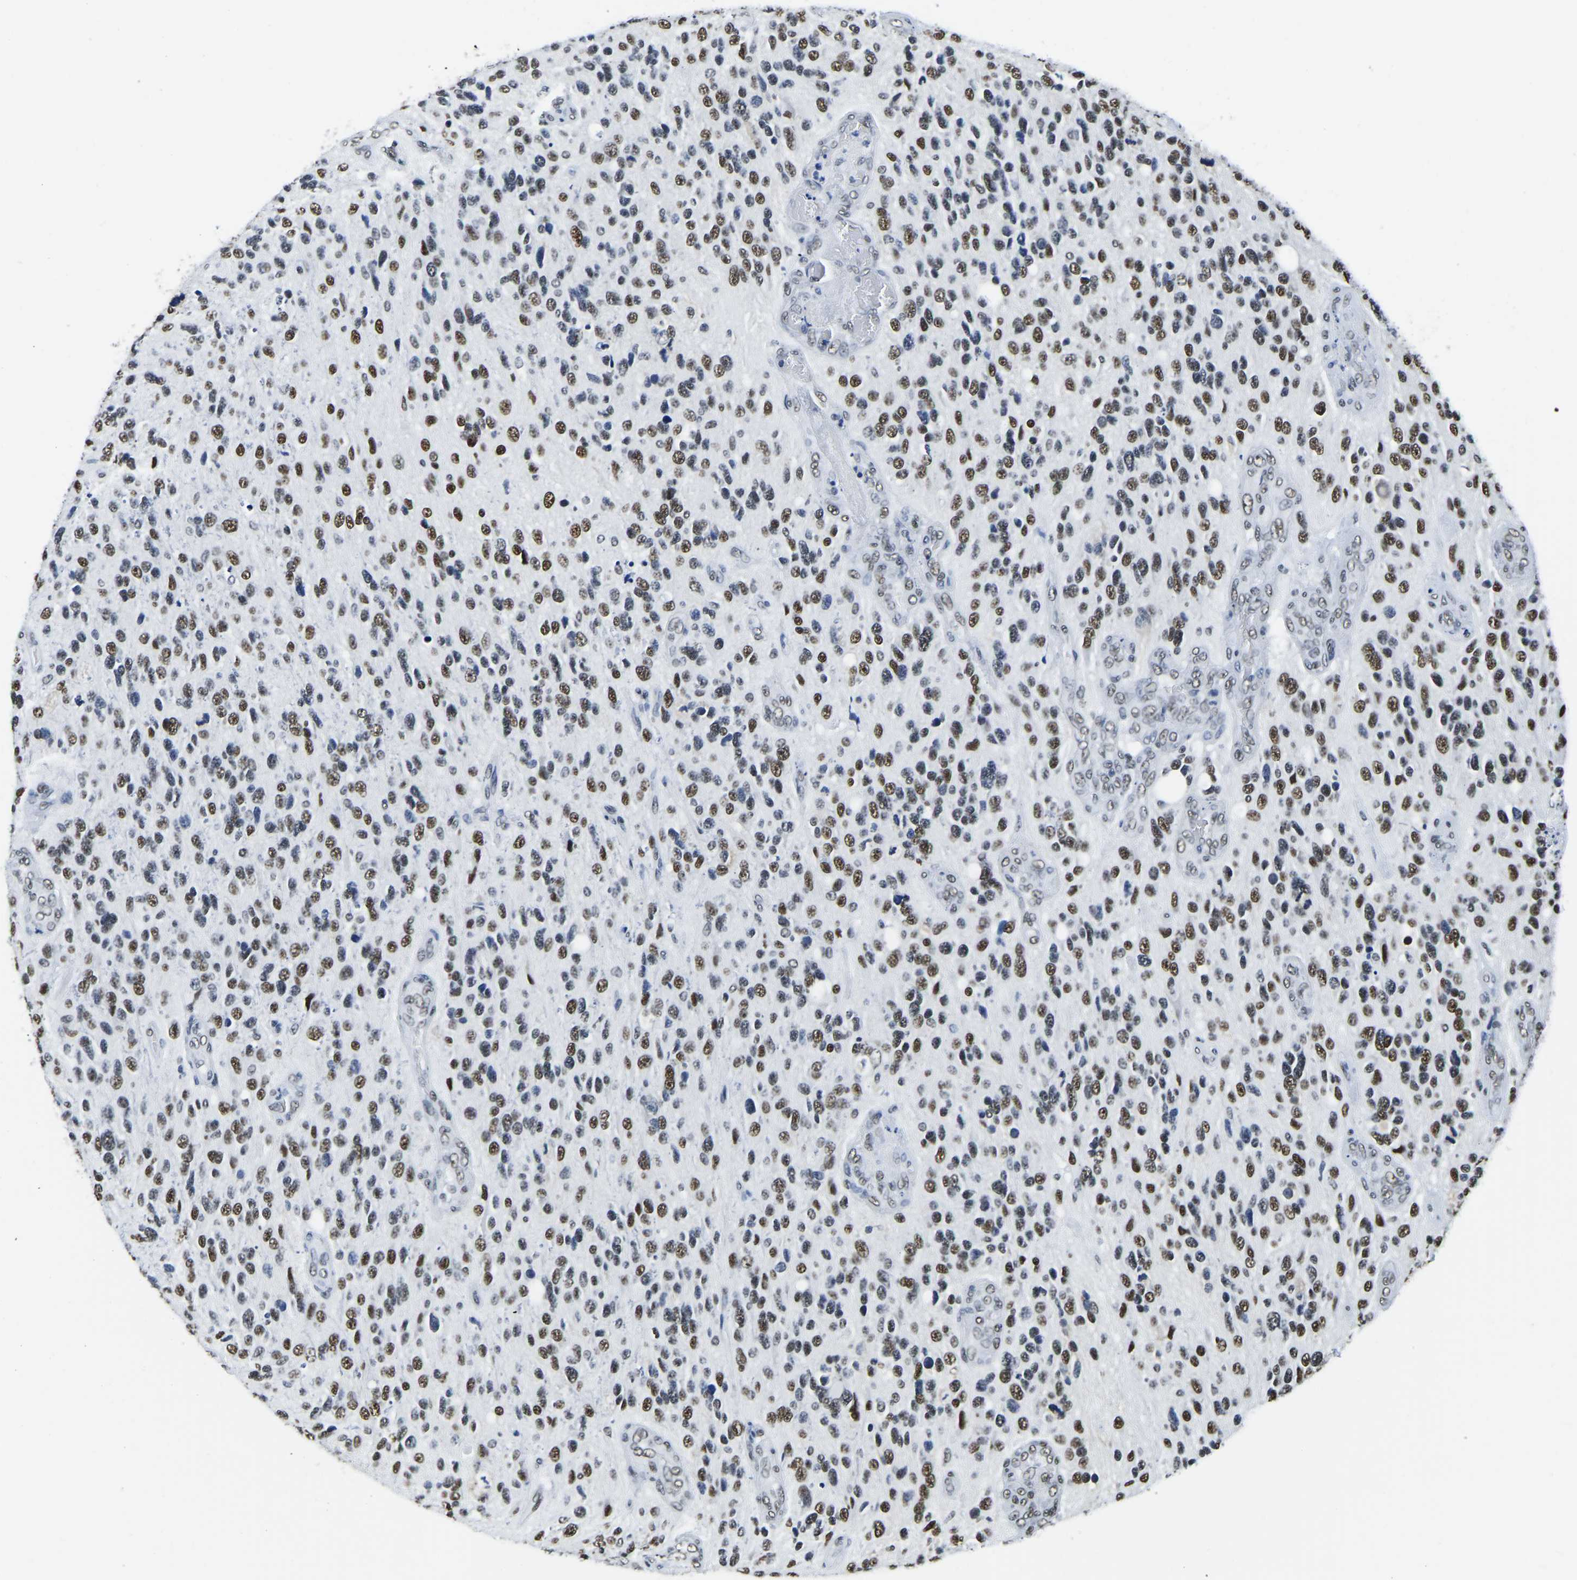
{"staining": {"intensity": "strong", "quantity": ">75%", "location": "nuclear"}, "tissue": "glioma", "cell_type": "Tumor cells", "image_type": "cancer", "snomed": [{"axis": "morphology", "description": "Glioma, malignant, High grade"}, {"axis": "topography", "description": "Brain"}], "caption": "Strong nuclear positivity for a protein is seen in approximately >75% of tumor cells of glioma using immunohistochemistry.", "gene": "UBA1", "patient": {"sex": "female", "age": 58}}